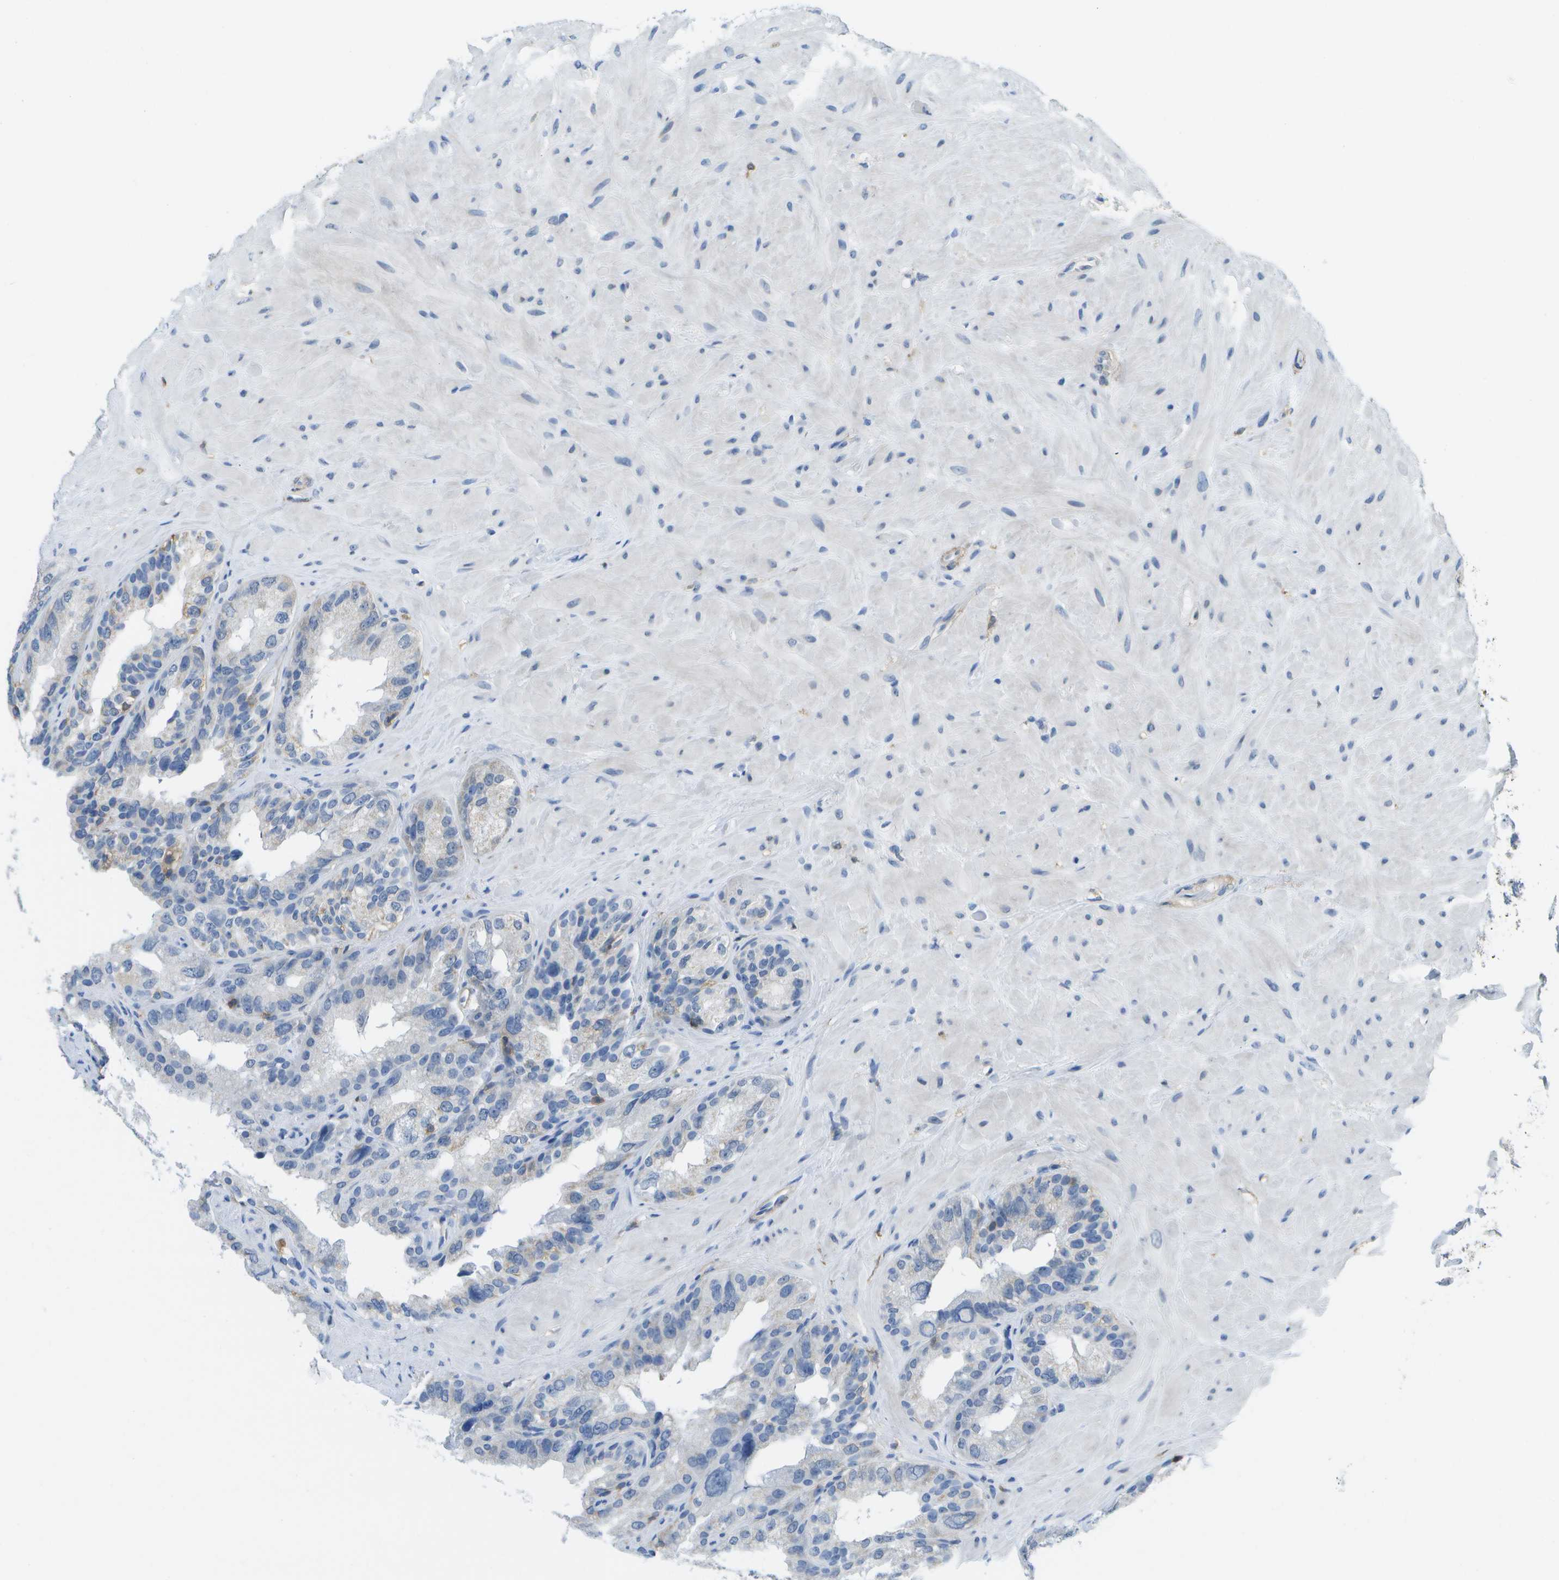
{"staining": {"intensity": "negative", "quantity": "none", "location": "none"}, "tissue": "seminal vesicle", "cell_type": "Glandular cells", "image_type": "normal", "snomed": [{"axis": "morphology", "description": "Normal tissue, NOS"}, {"axis": "topography", "description": "Seminal veicle"}], "caption": "IHC of benign seminal vesicle demonstrates no positivity in glandular cells.", "gene": "RCSD1", "patient": {"sex": "male", "age": 68}}